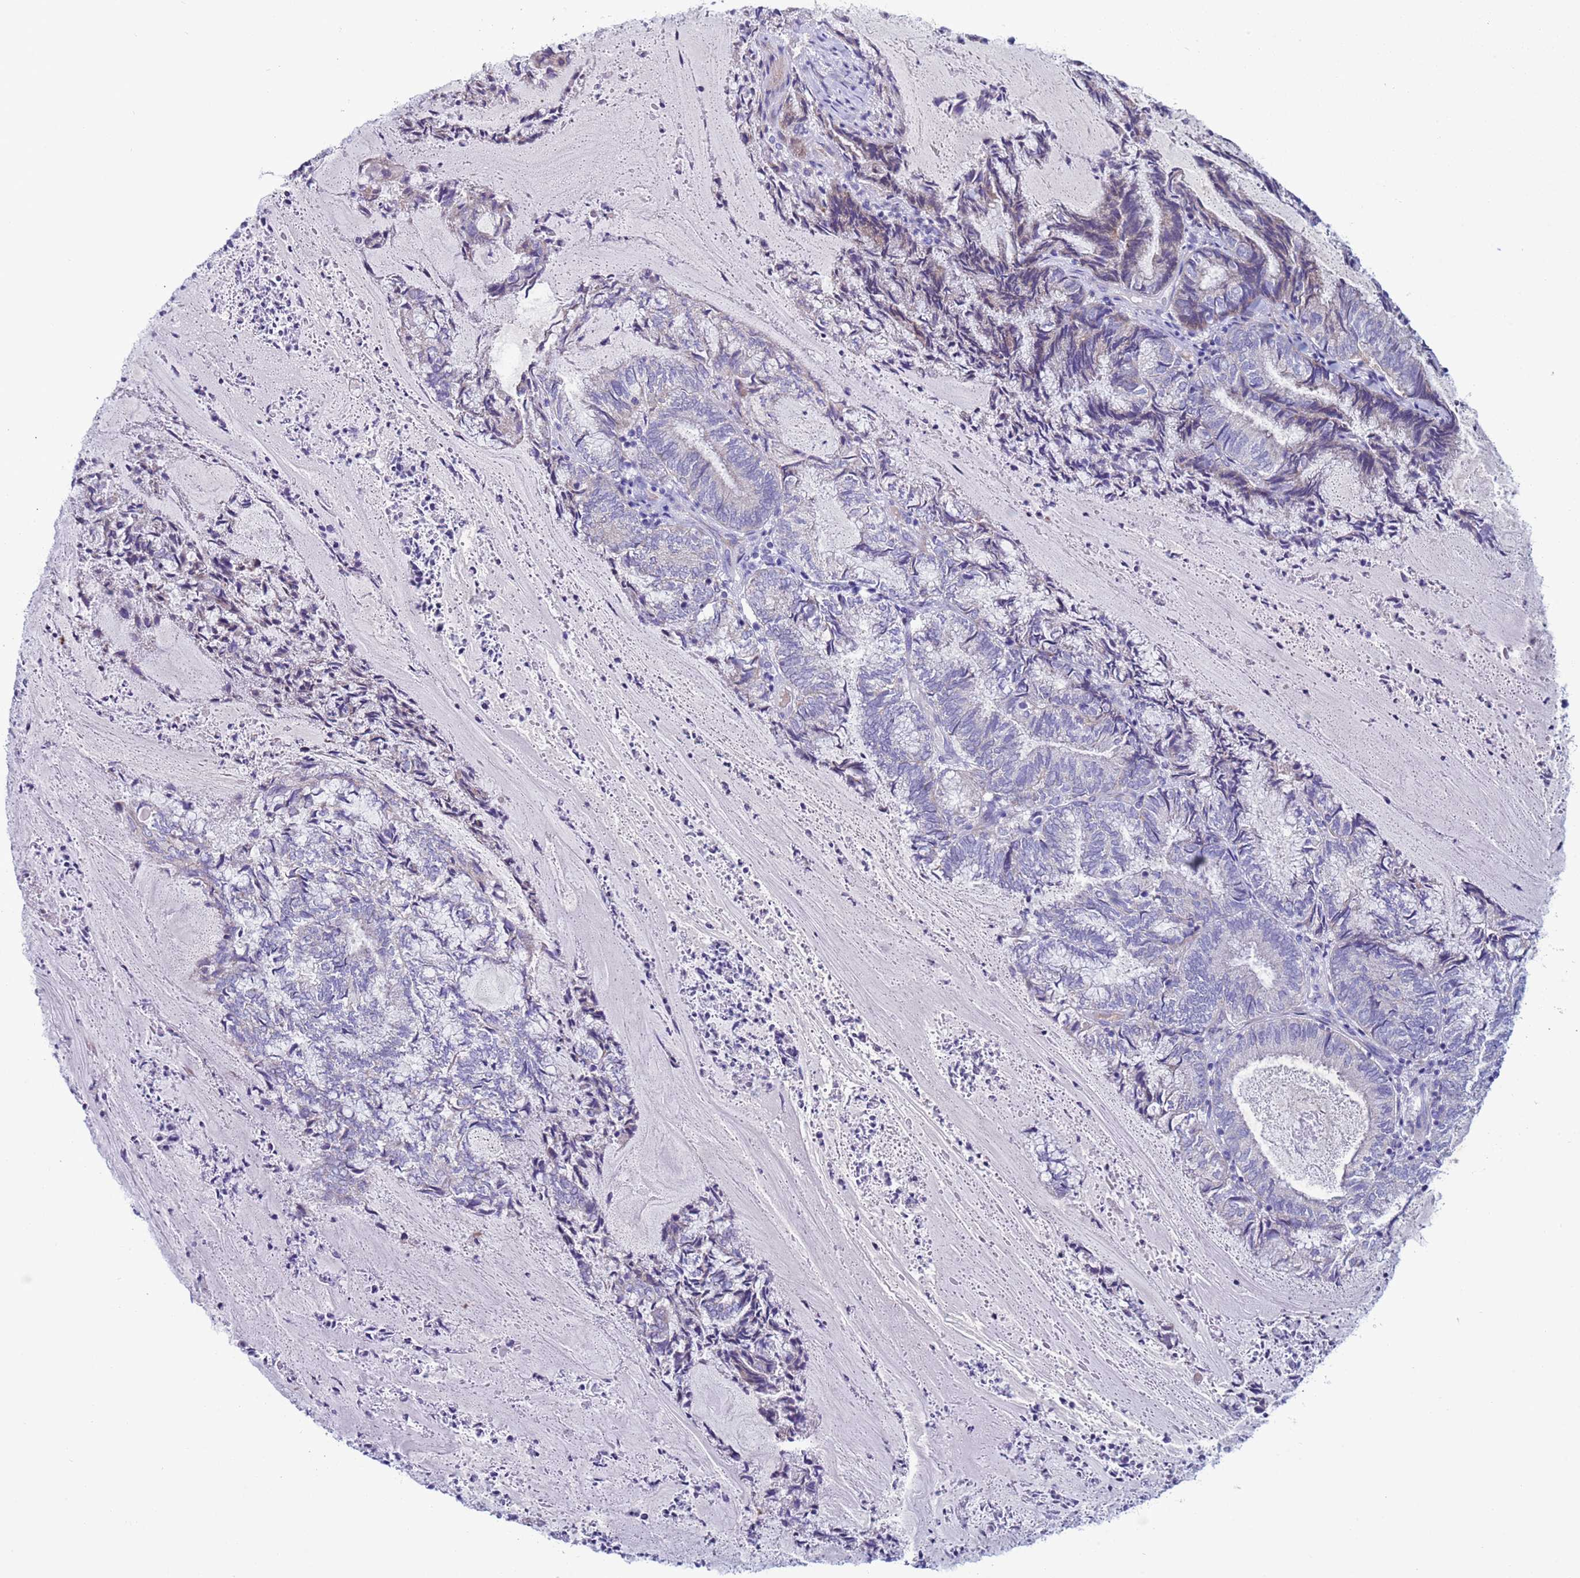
{"staining": {"intensity": "negative", "quantity": "none", "location": "none"}, "tissue": "endometrial cancer", "cell_type": "Tumor cells", "image_type": "cancer", "snomed": [{"axis": "morphology", "description": "Adenocarcinoma, NOS"}, {"axis": "topography", "description": "Endometrium"}], "caption": "This is an immunohistochemistry image of human endometrial cancer. There is no positivity in tumor cells.", "gene": "ABHD17B", "patient": {"sex": "female", "age": 80}}